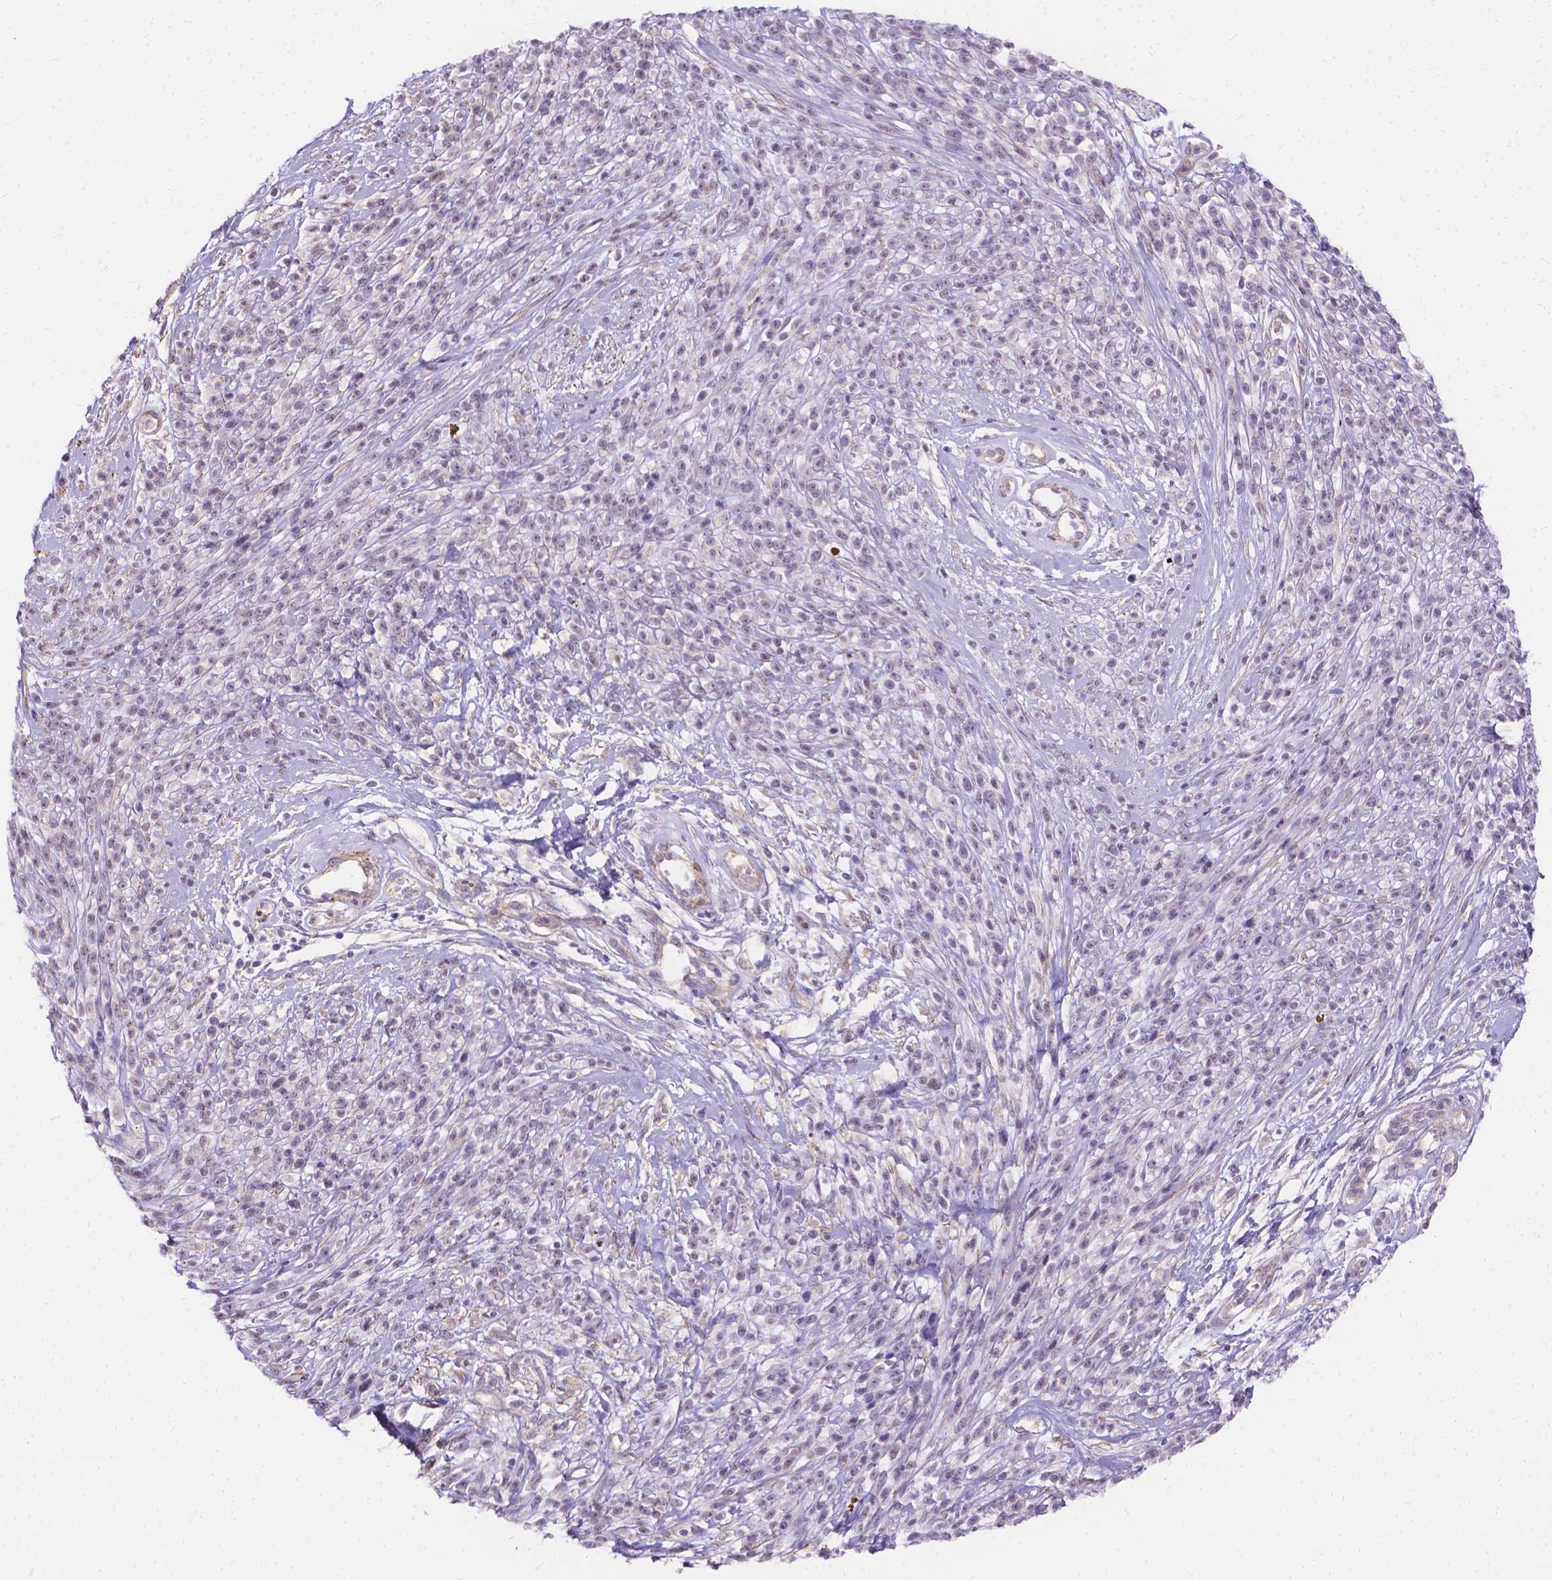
{"staining": {"intensity": "negative", "quantity": "none", "location": "none"}, "tissue": "melanoma", "cell_type": "Tumor cells", "image_type": "cancer", "snomed": [{"axis": "morphology", "description": "Malignant melanoma, NOS"}, {"axis": "topography", "description": "Skin"}, {"axis": "topography", "description": "Skin of trunk"}], "caption": "Malignant melanoma was stained to show a protein in brown. There is no significant expression in tumor cells.", "gene": "PALS1", "patient": {"sex": "male", "age": 74}}